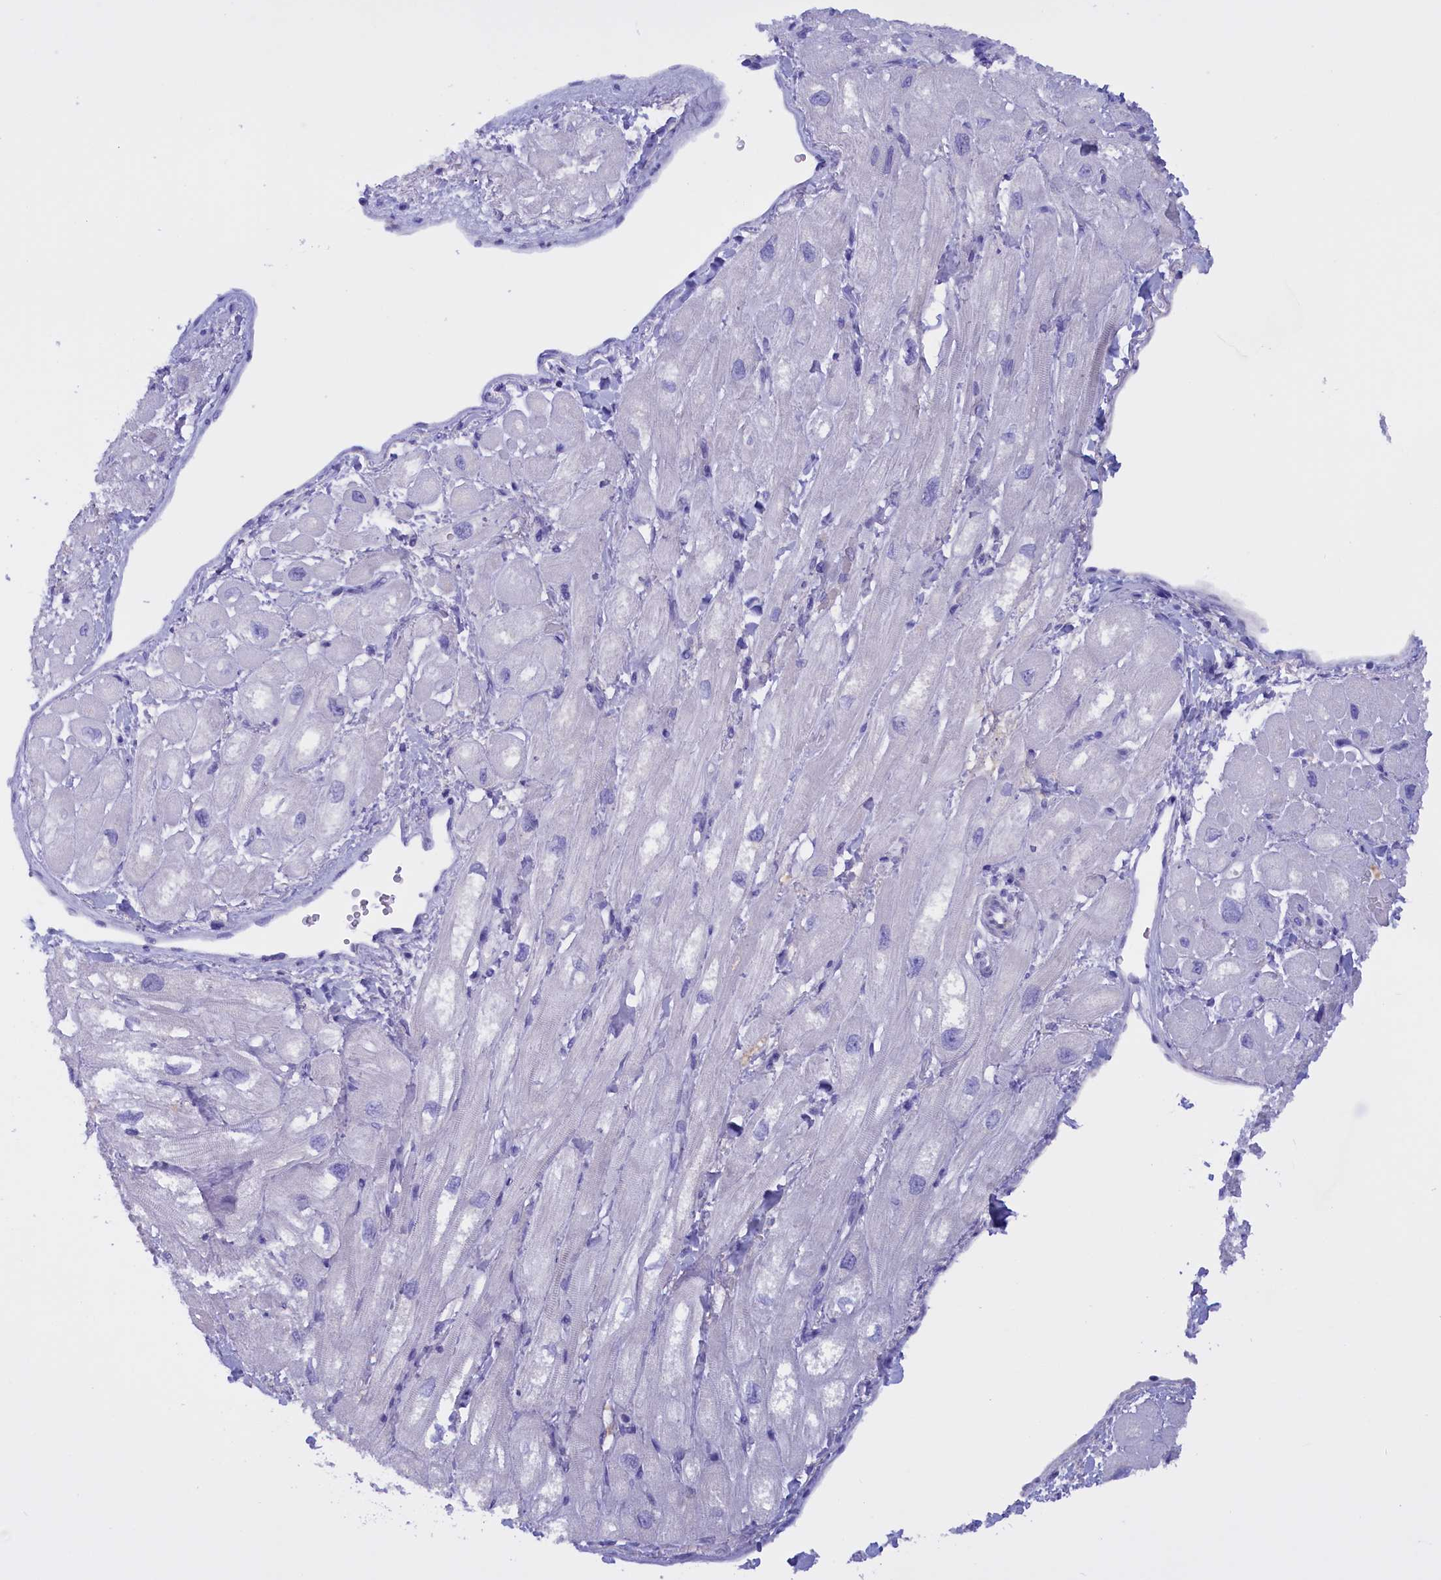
{"staining": {"intensity": "negative", "quantity": "none", "location": "none"}, "tissue": "heart muscle", "cell_type": "Cardiomyocytes", "image_type": "normal", "snomed": [{"axis": "morphology", "description": "Normal tissue, NOS"}, {"axis": "topography", "description": "Heart"}], "caption": "The photomicrograph exhibits no significant positivity in cardiomyocytes of heart muscle. The staining was performed using DAB to visualize the protein expression in brown, while the nuclei were stained in blue with hematoxylin (Magnification: 20x).", "gene": "PROK2", "patient": {"sex": "male", "age": 65}}